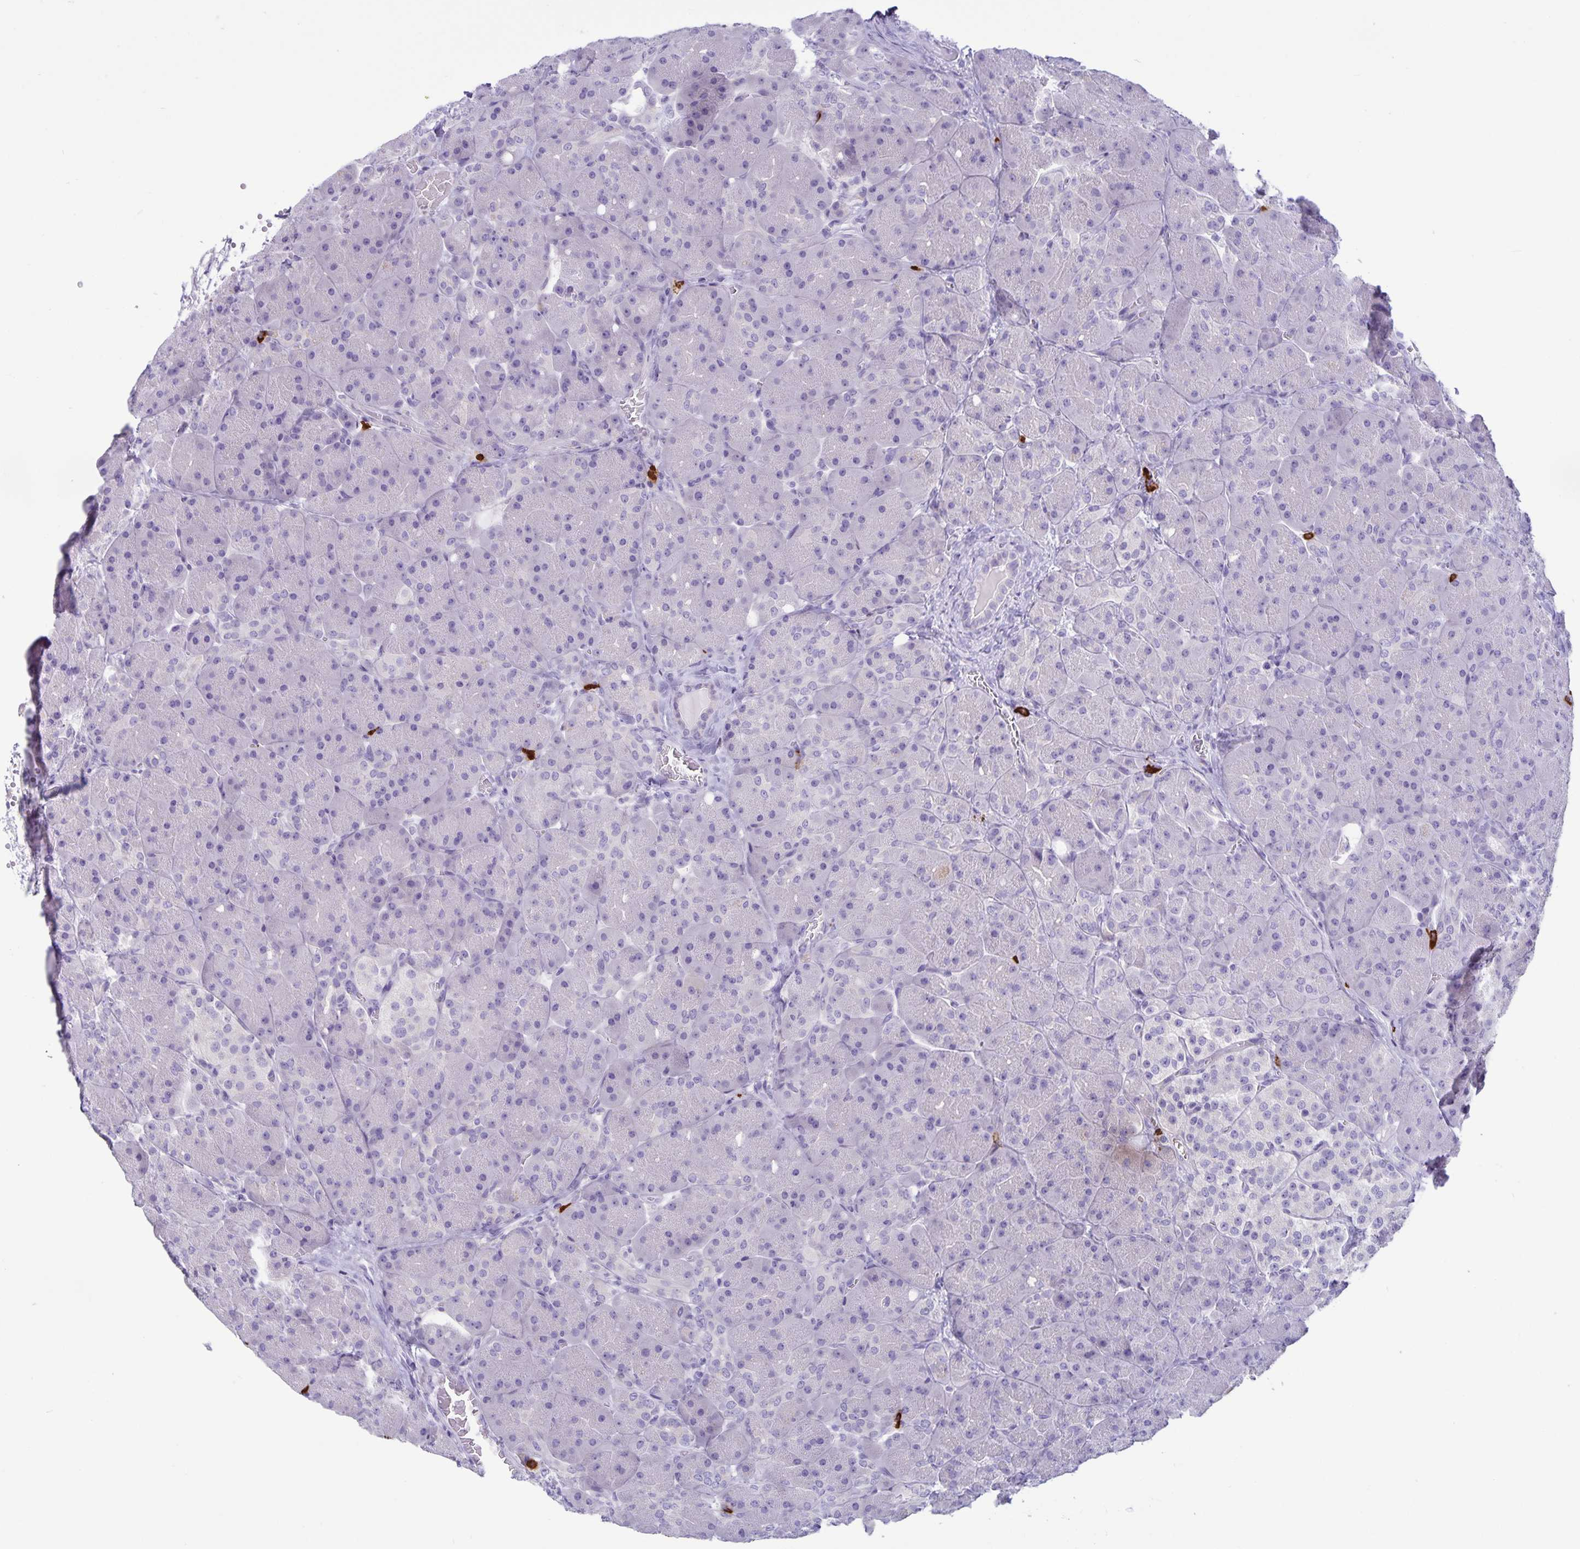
{"staining": {"intensity": "negative", "quantity": "none", "location": "none"}, "tissue": "pancreas", "cell_type": "Exocrine glandular cells", "image_type": "normal", "snomed": [{"axis": "morphology", "description": "Normal tissue, NOS"}, {"axis": "topography", "description": "Pancreas"}], "caption": "High magnification brightfield microscopy of normal pancreas stained with DAB (brown) and counterstained with hematoxylin (blue): exocrine glandular cells show no significant positivity. The staining is performed using DAB (3,3'-diaminobenzidine) brown chromogen with nuclei counter-stained in using hematoxylin.", "gene": "IBTK", "patient": {"sex": "male", "age": 55}}